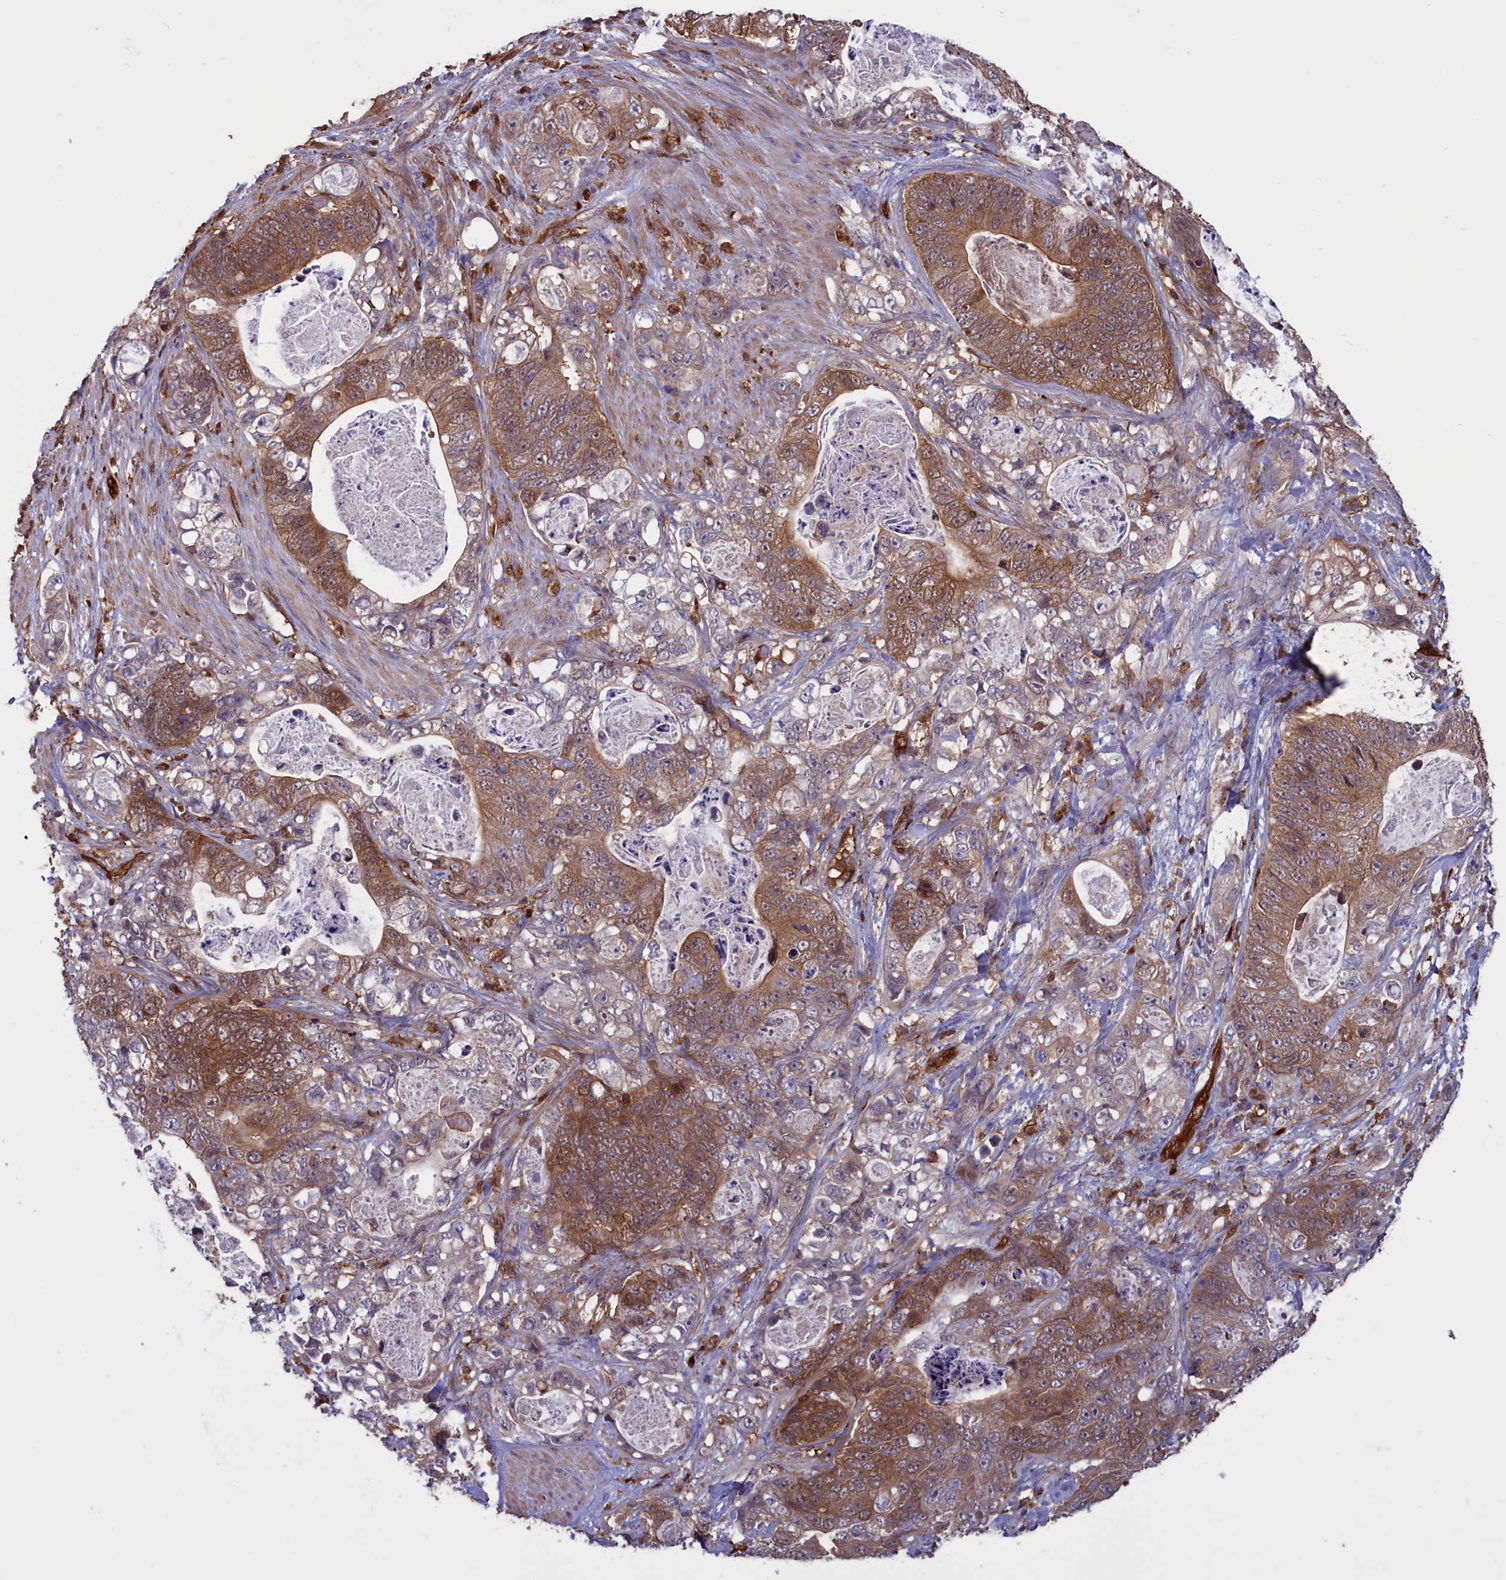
{"staining": {"intensity": "moderate", "quantity": ">75%", "location": "cytoplasmic/membranous"}, "tissue": "stomach cancer", "cell_type": "Tumor cells", "image_type": "cancer", "snomed": [{"axis": "morphology", "description": "Normal tissue, NOS"}, {"axis": "morphology", "description": "Adenocarcinoma, NOS"}, {"axis": "topography", "description": "Stomach"}], "caption": "Stomach adenocarcinoma stained with a brown dye demonstrates moderate cytoplasmic/membranous positive staining in approximately >75% of tumor cells.", "gene": "ARHGAP18", "patient": {"sex": "female", "age": 89}}